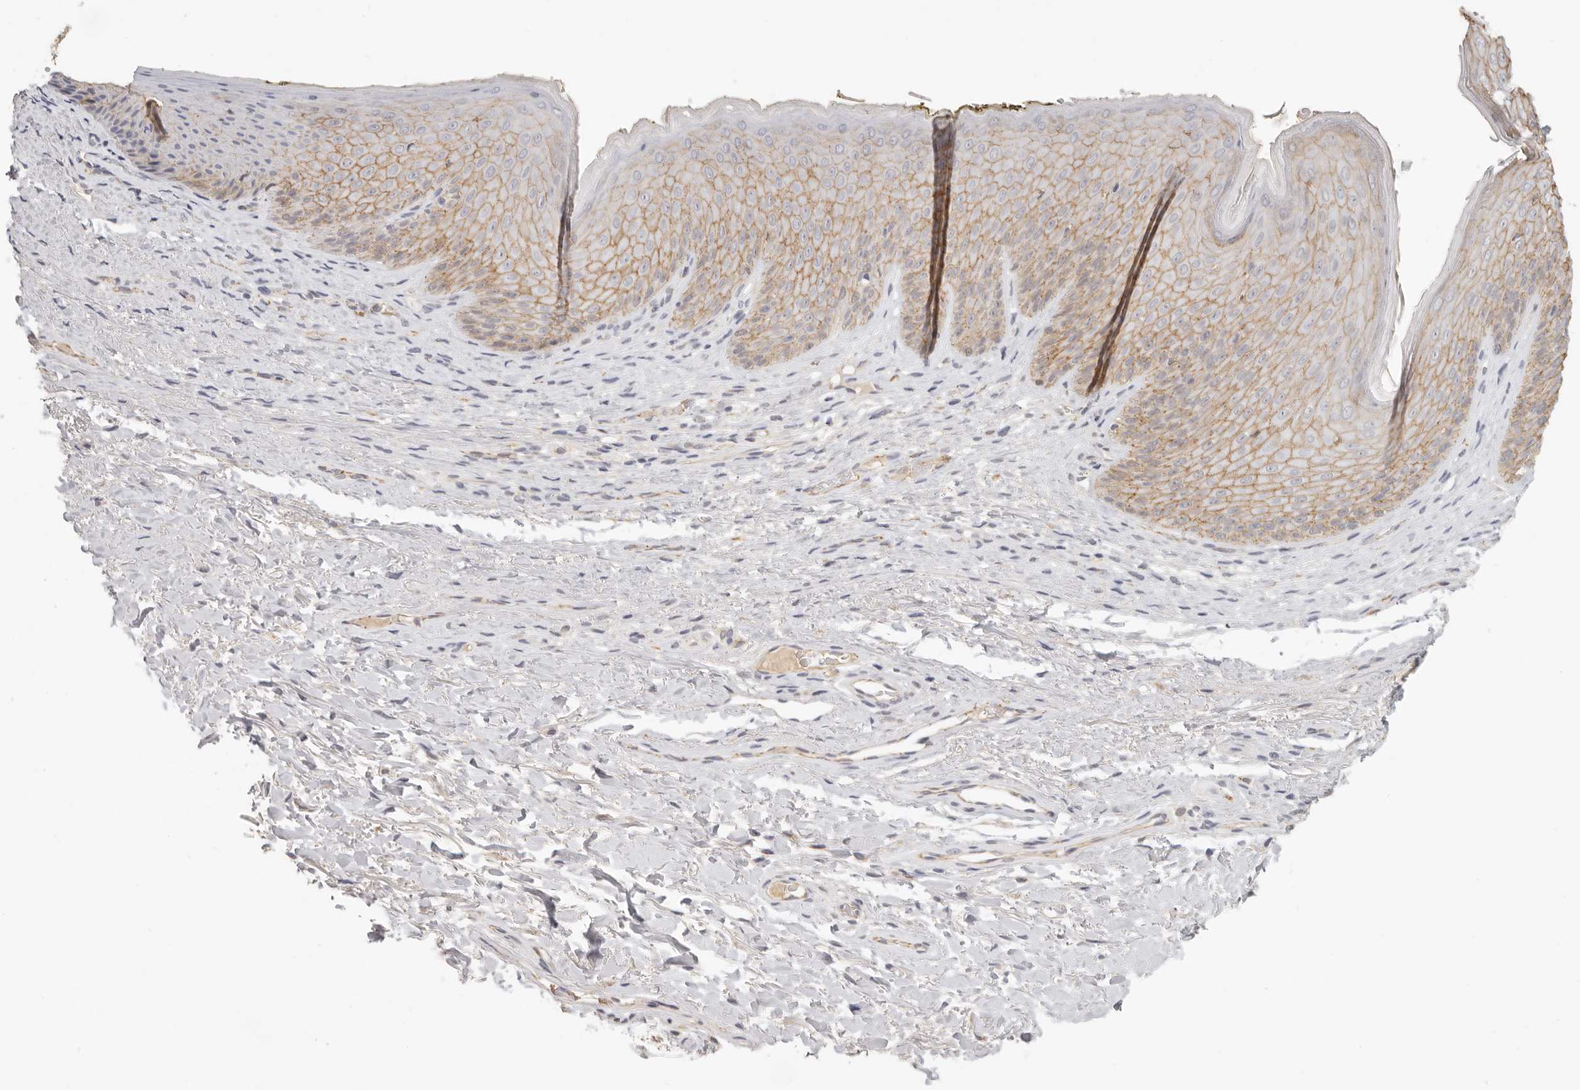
{"staining": {"intensity": "moderate", "quantity": ">75%", "location": "cytoplasmic/membranous"}, "tissue": "skin", "cell_type": "Epidermal cells", "image_type": "normal", "snomed": [{"axis": "morphology", "description": "Normal tissue, NOS"}, {"axis": "topography", "description": "Anal"}], "caption": "Immunohistochemical staining of benign human skin displays >75% levels of moderate cytoplasmic/membranous protein expression in about >75% of epidermal cells.", "gene": "ANXA9", "patient": {"sex": "male", "age": 74}}